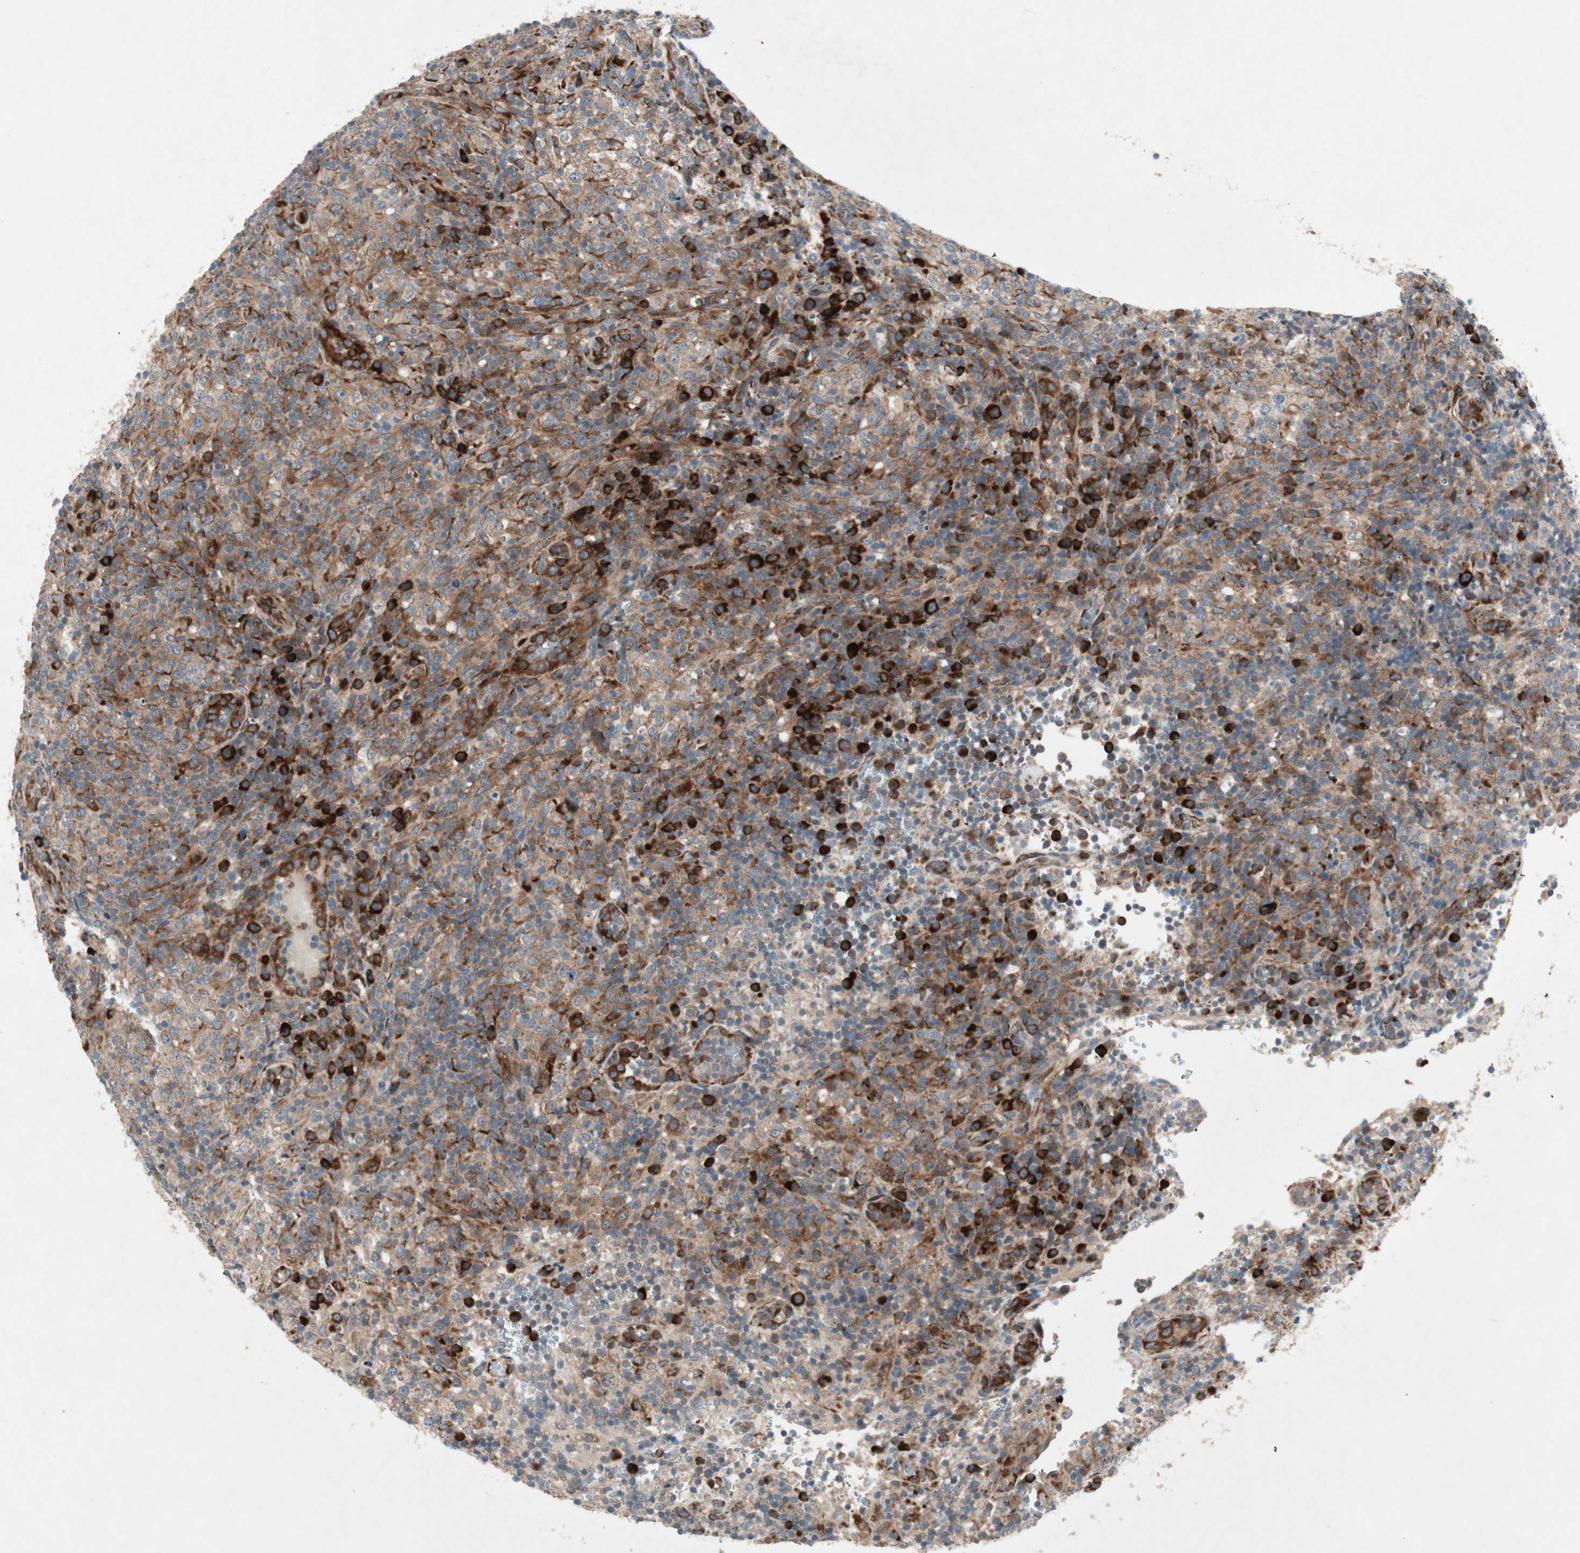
{"staining": {"intensity": "strong", "quantity": ">75%", "location": "cytoplasmic/membranous"}, "tissue": "lymphoma", "cell_type": "Tumor cells", "image_type": "cancer", "snomed": [{"axis": "morphology", "description": "Malignant lymphoma, non-Hodgkin's type, High grade"}, {"axis": "topography", "description": "Lymph node"}], "caption": "A brown stain highlights strong cytoplasmic/membranous expression of a protein in human lymphoma tumor cells. Ihc stains the protein of interest in brown and the nuclei are stained blue.", "gene": "APOO", "patient": {"sex": "female", "age": 76}}